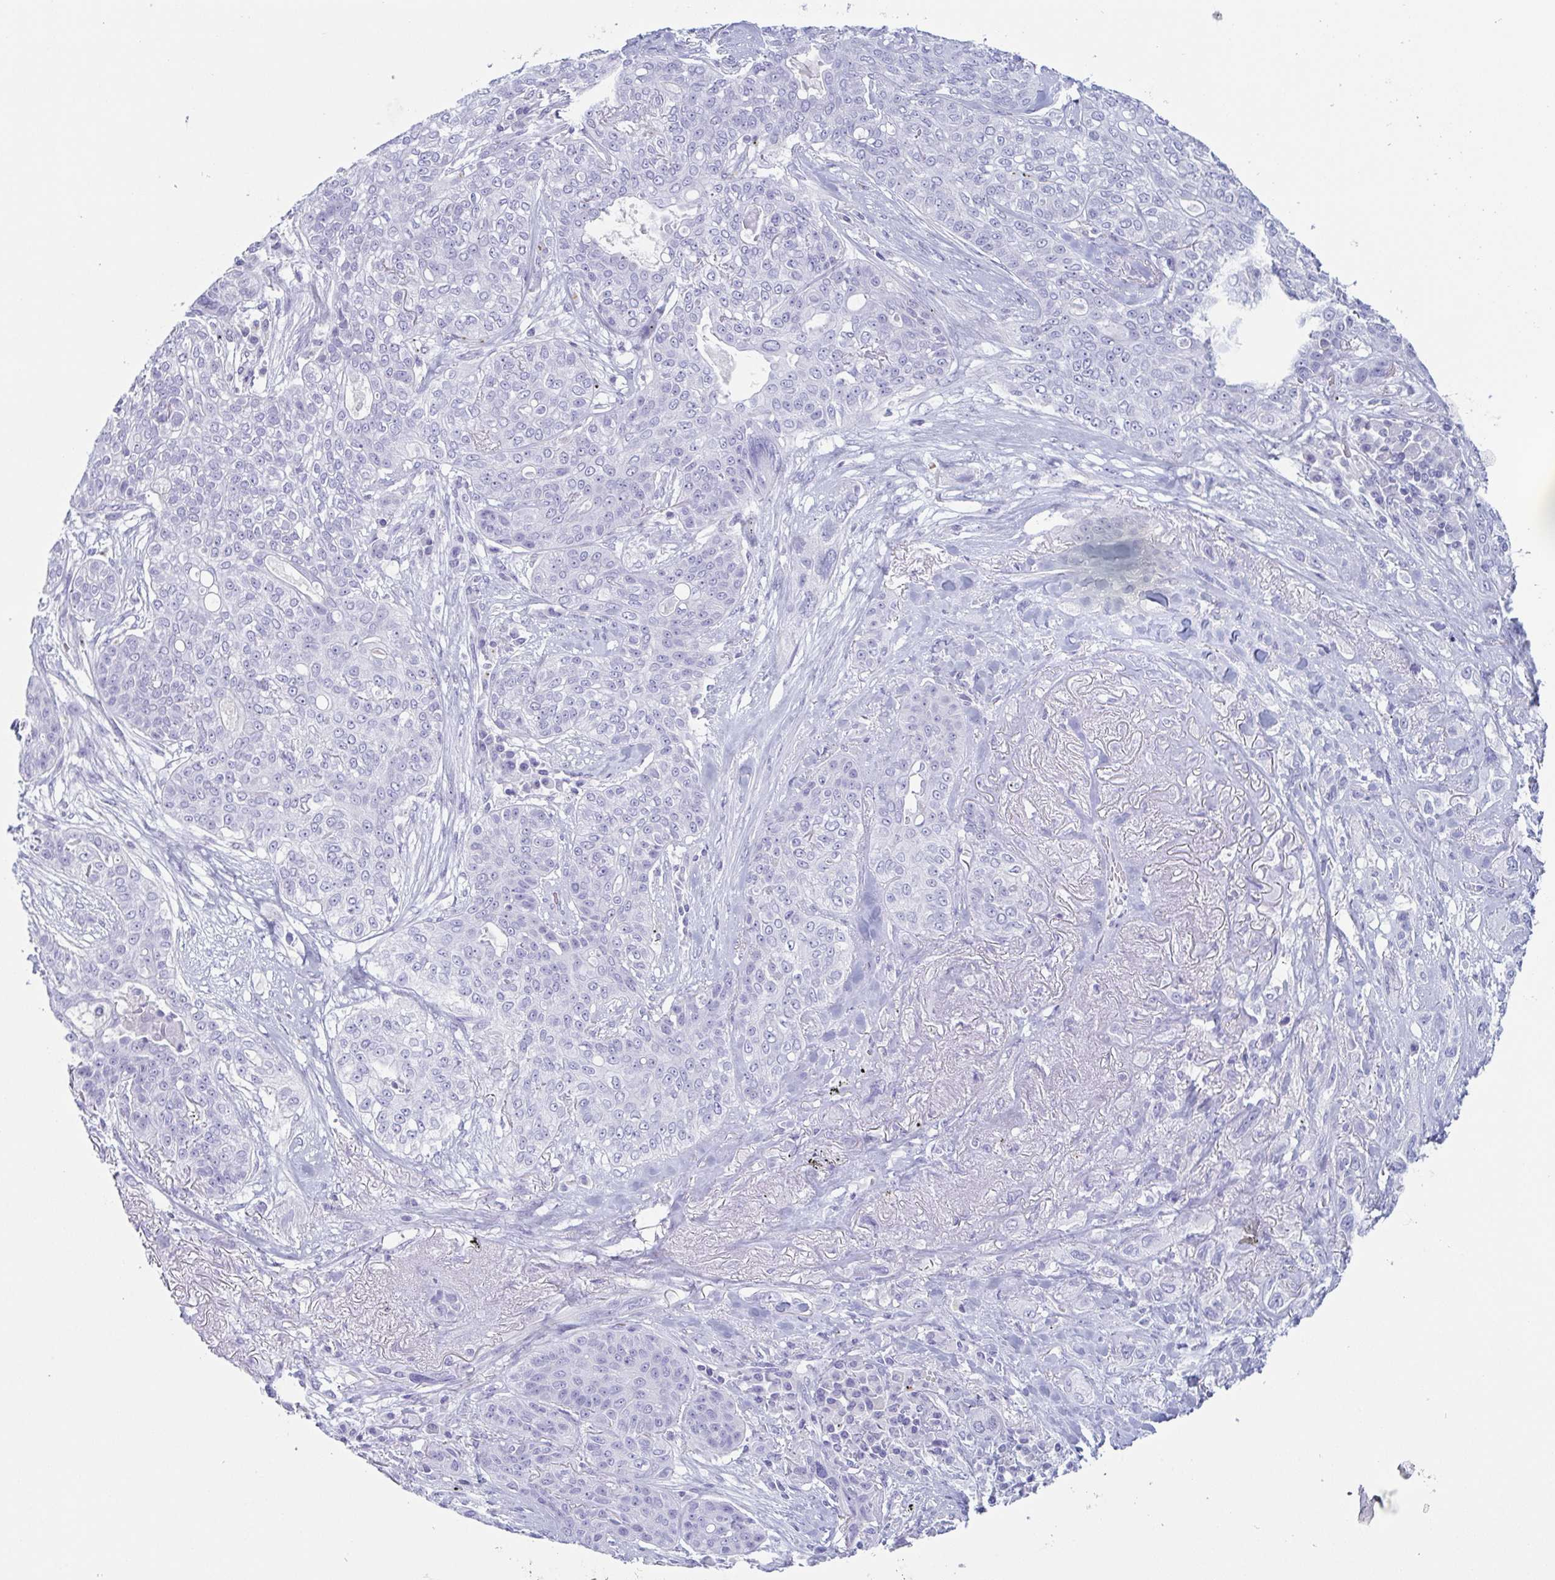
{"staining": {"intensity": "negative", "quantity": "none", "location": "none"}, "tissue": "lung cancer", "cell_type": "Tumor cells", "image_type": "cancer", "snomed": [{"axis": "morphology", "description": "Squamous cell carcinoma, NOS"}, {"axis": "topography", "description": "Lung"}], "caption": "A high-resolution photomicrograph shows immunohistochemistry (IHC) staining of lung cancer, which shows no significant positivity in tumor cells.", "gene": "TAGLN3", "patient": {"sex": "female", "age": 70}}